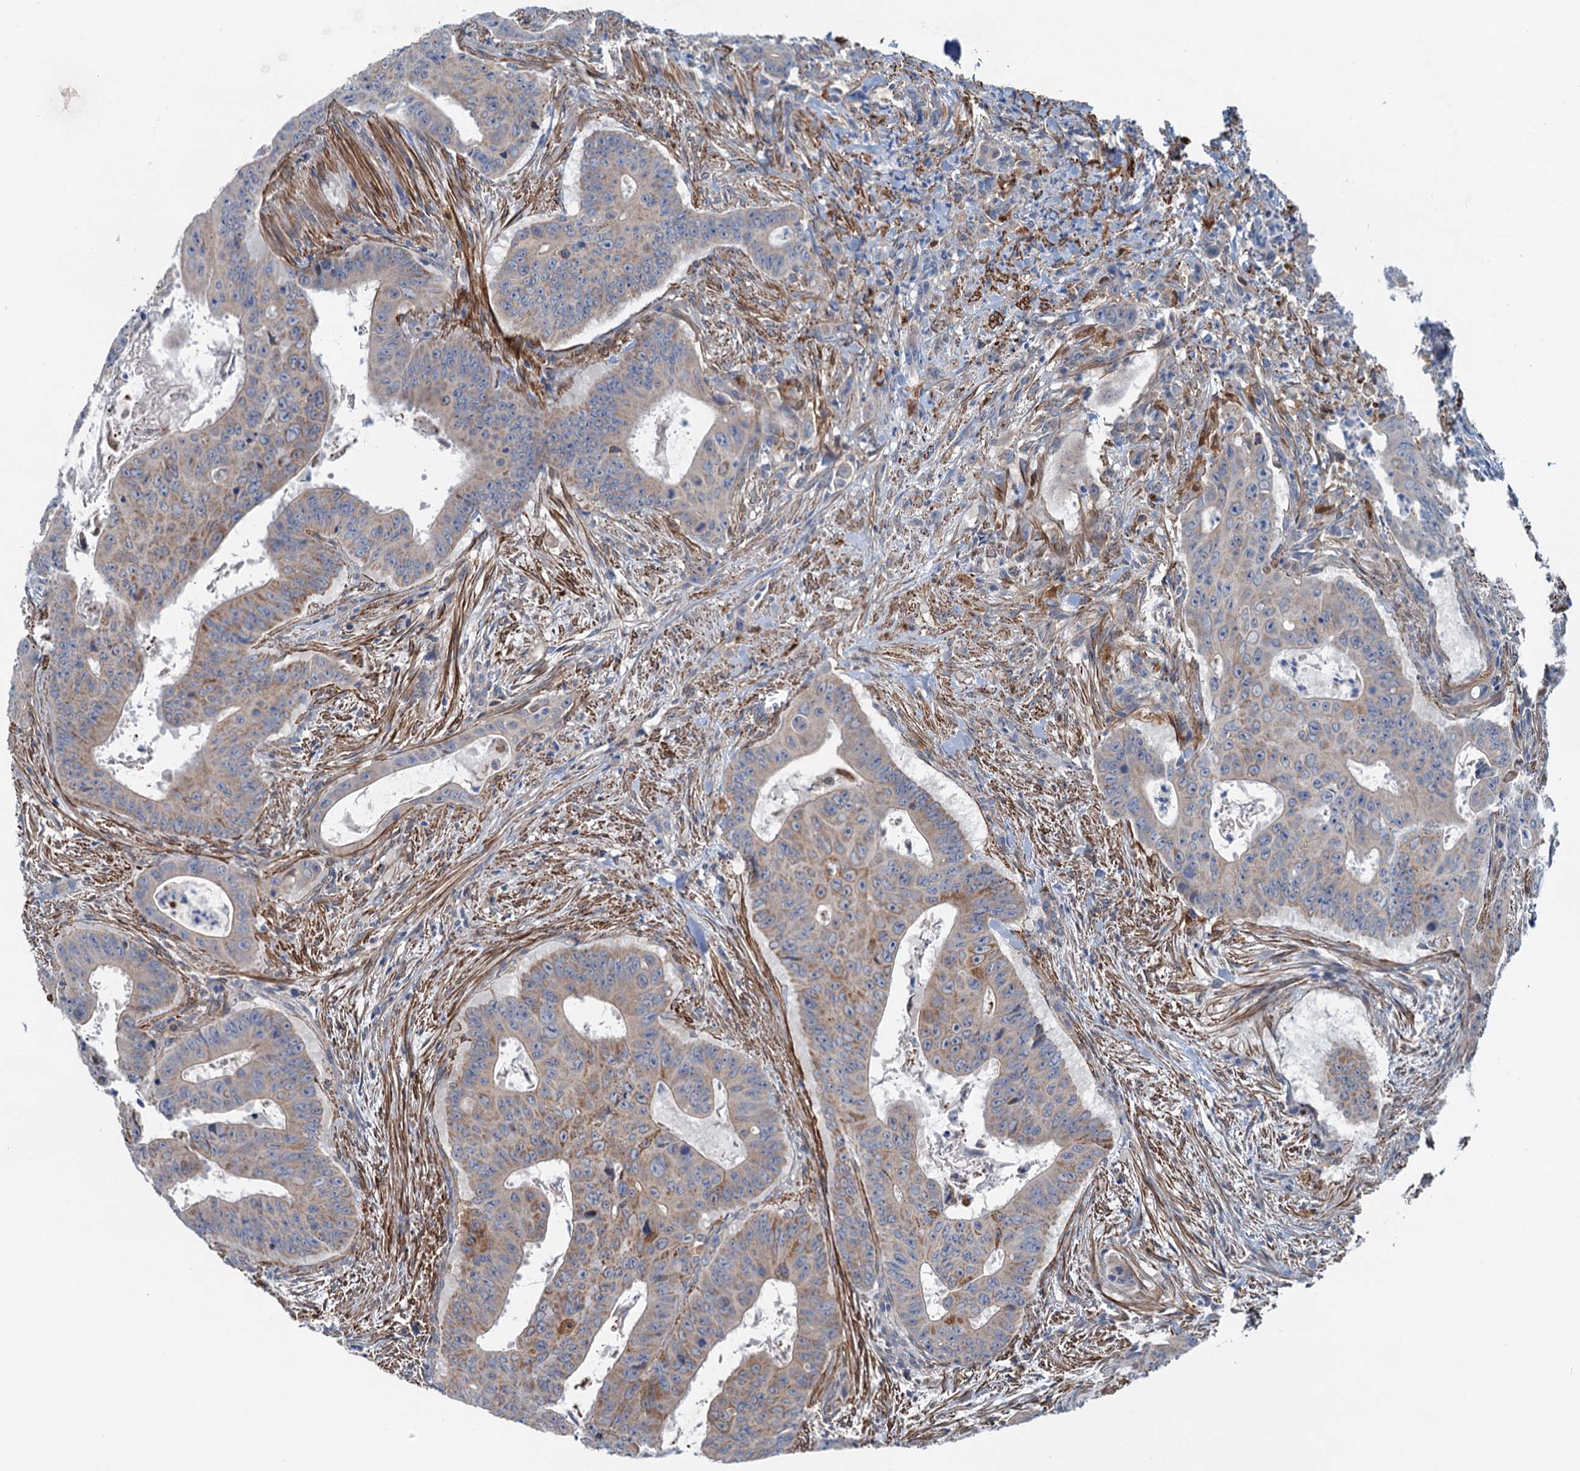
{"staining": {"intensity": "moderate", "quantity": "25%-75%", "location": "cytoplasmic/membranous"}, "tissue": "colorectal cancer", "cell_type": "Tumor cells", "image_type": "cancer", "snomed": [{"axis": "morphology", "description": "Adenocarcinoma, NOS"}, {"axis": "topography", "description": "Rectum"}], "caption": "Immunohistochemistry (IHC) staining of colorectal adenocarcinoma, which reveals medium levels of moderate cytoplasmic/membranous positivity in about 25%-75% of tumor cells indicating moderate cytoplasmic/membranous protein expression. The staining was performed using DAB (3,3'-diaminobenzidine) (brown) for protein detection and nuclei were counterstained in hematoxylin (blue).", "gene": "CSTPP1", "patient": {"sex": "female", "age": 75}}